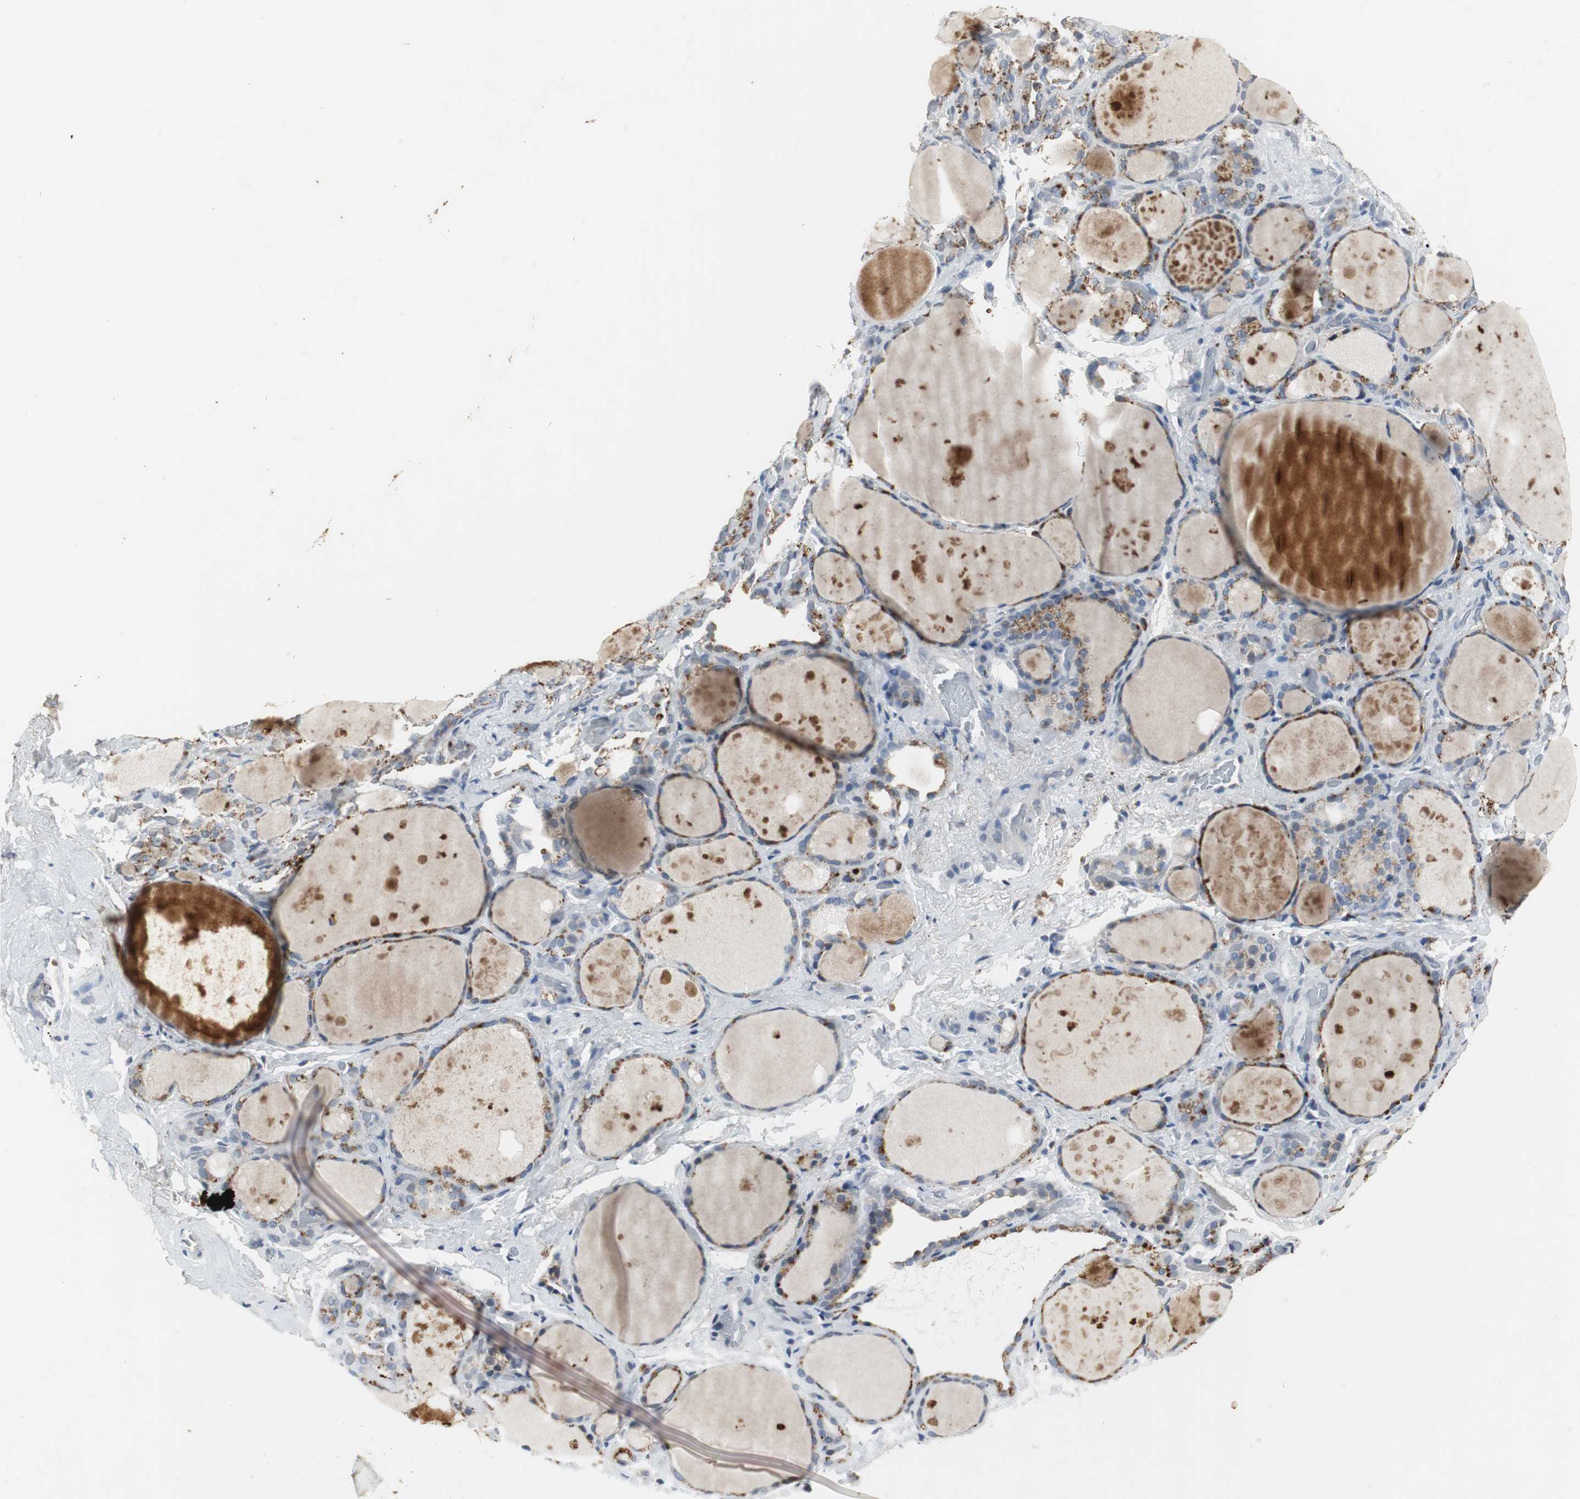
{"staining": {"intensity": "moderate", "quantity": ">75%", "location": "cytoplasmic/membranous"}, "tissue": "thyroid gland", "cell_type": "Glandular cells", "image_type": "normal", "snomed": [{"axis": "morphology", "description": "Normal tissue, NOS"}, {"axis": "topography", "description": "Thyroid gland"}], "caption": "Glandular cells reveal medium levels of moderate cytoplasmic/membranous positivity in about >75% of cells in unremarkable thyroid gland. Immunohistochemistry stains the protein of interest in brown and the nuclei are stained blue.", "gene": "NLGN1", "patient": {"sex": "female", "age": 75}}